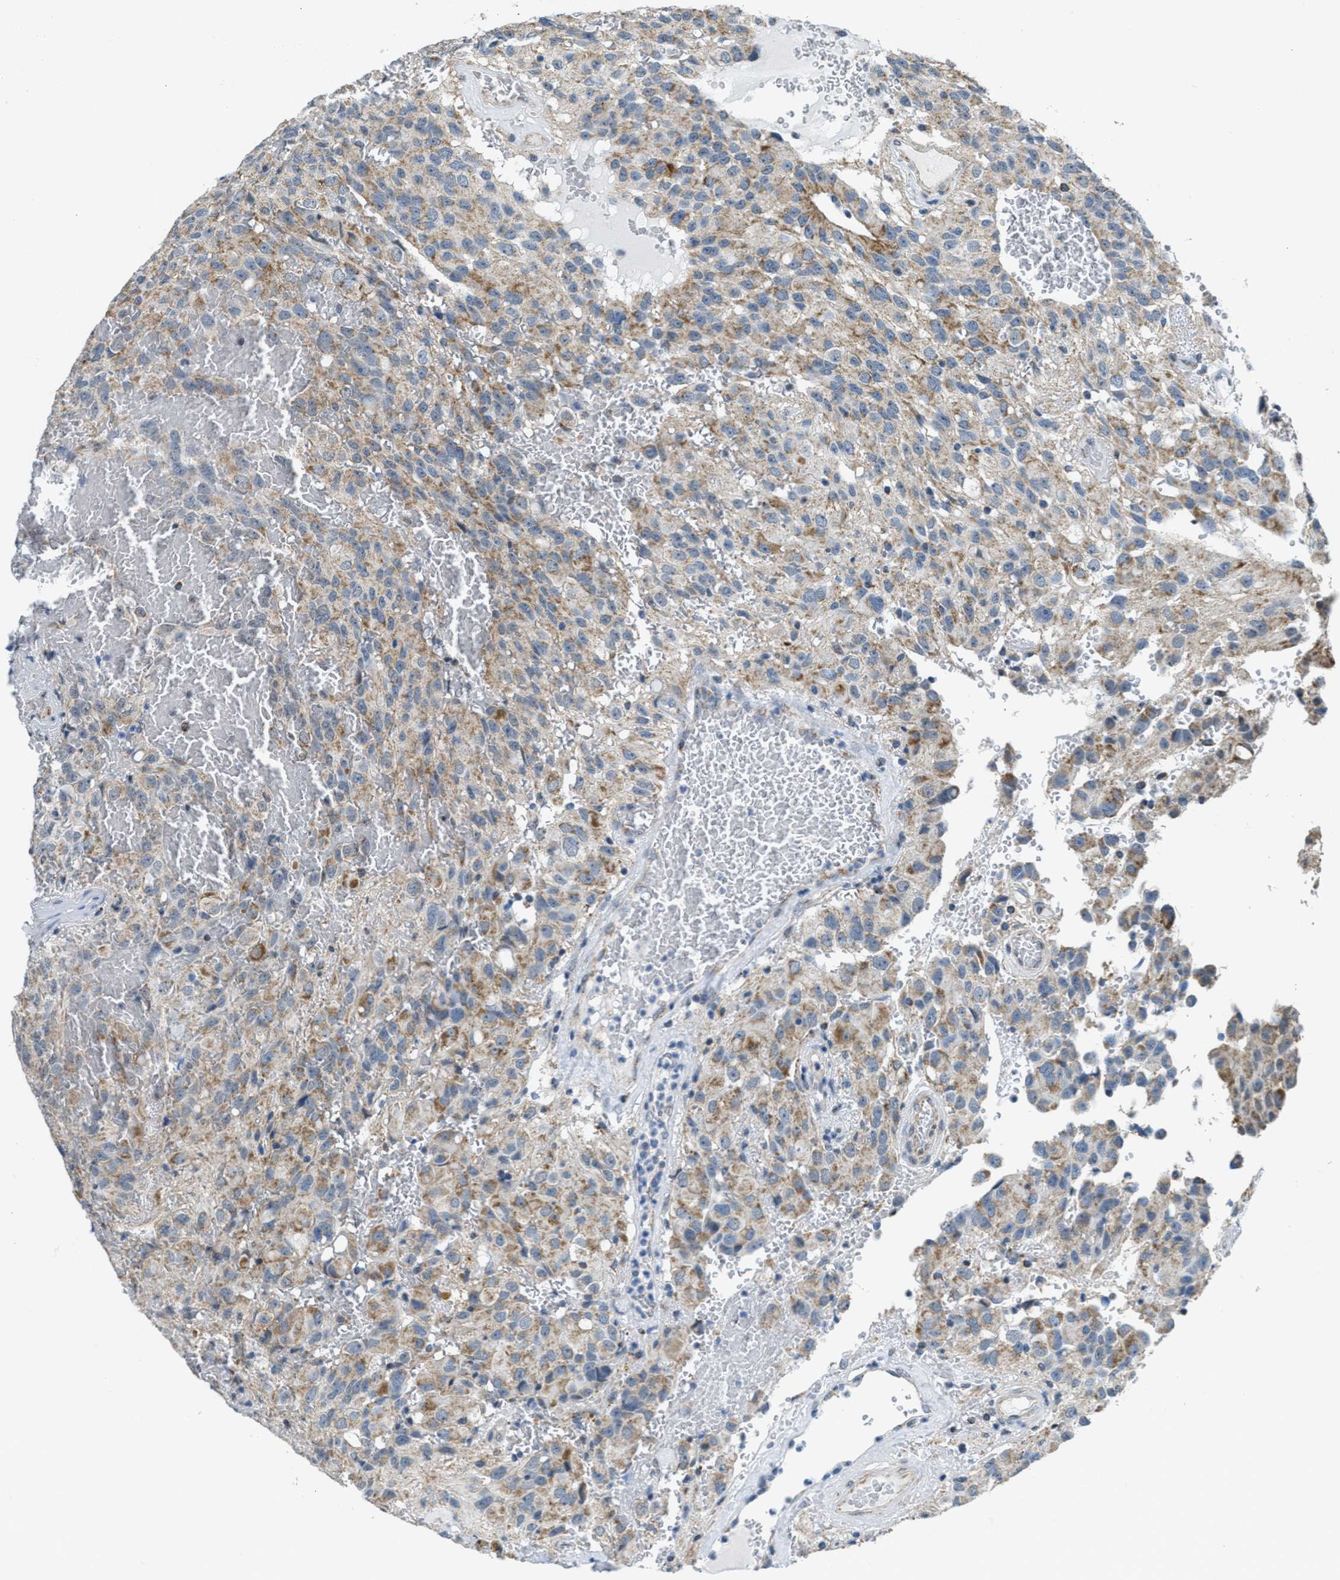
{"staining": {"intensity": "weak", "quantity": "25%-75%", "location": "cytoplasmic/membranous"}, "tissue": "glioma", "cell_type": "Tumor cells", "image_type": "cancer", "snomed": [{"axis": "morphology", "description": "Glioma, malignant, High grade"}, {"axis": "topography", "description": "Brain"}], "caption": "IHC image of glioma stained for a protein (brown), which reveals low levels of weak cytoplasmic/membranous positivity in about 25%-75% of tumor cells.", "gene": "TOMM70", "patient": {"sex": "male", "age": 32}}